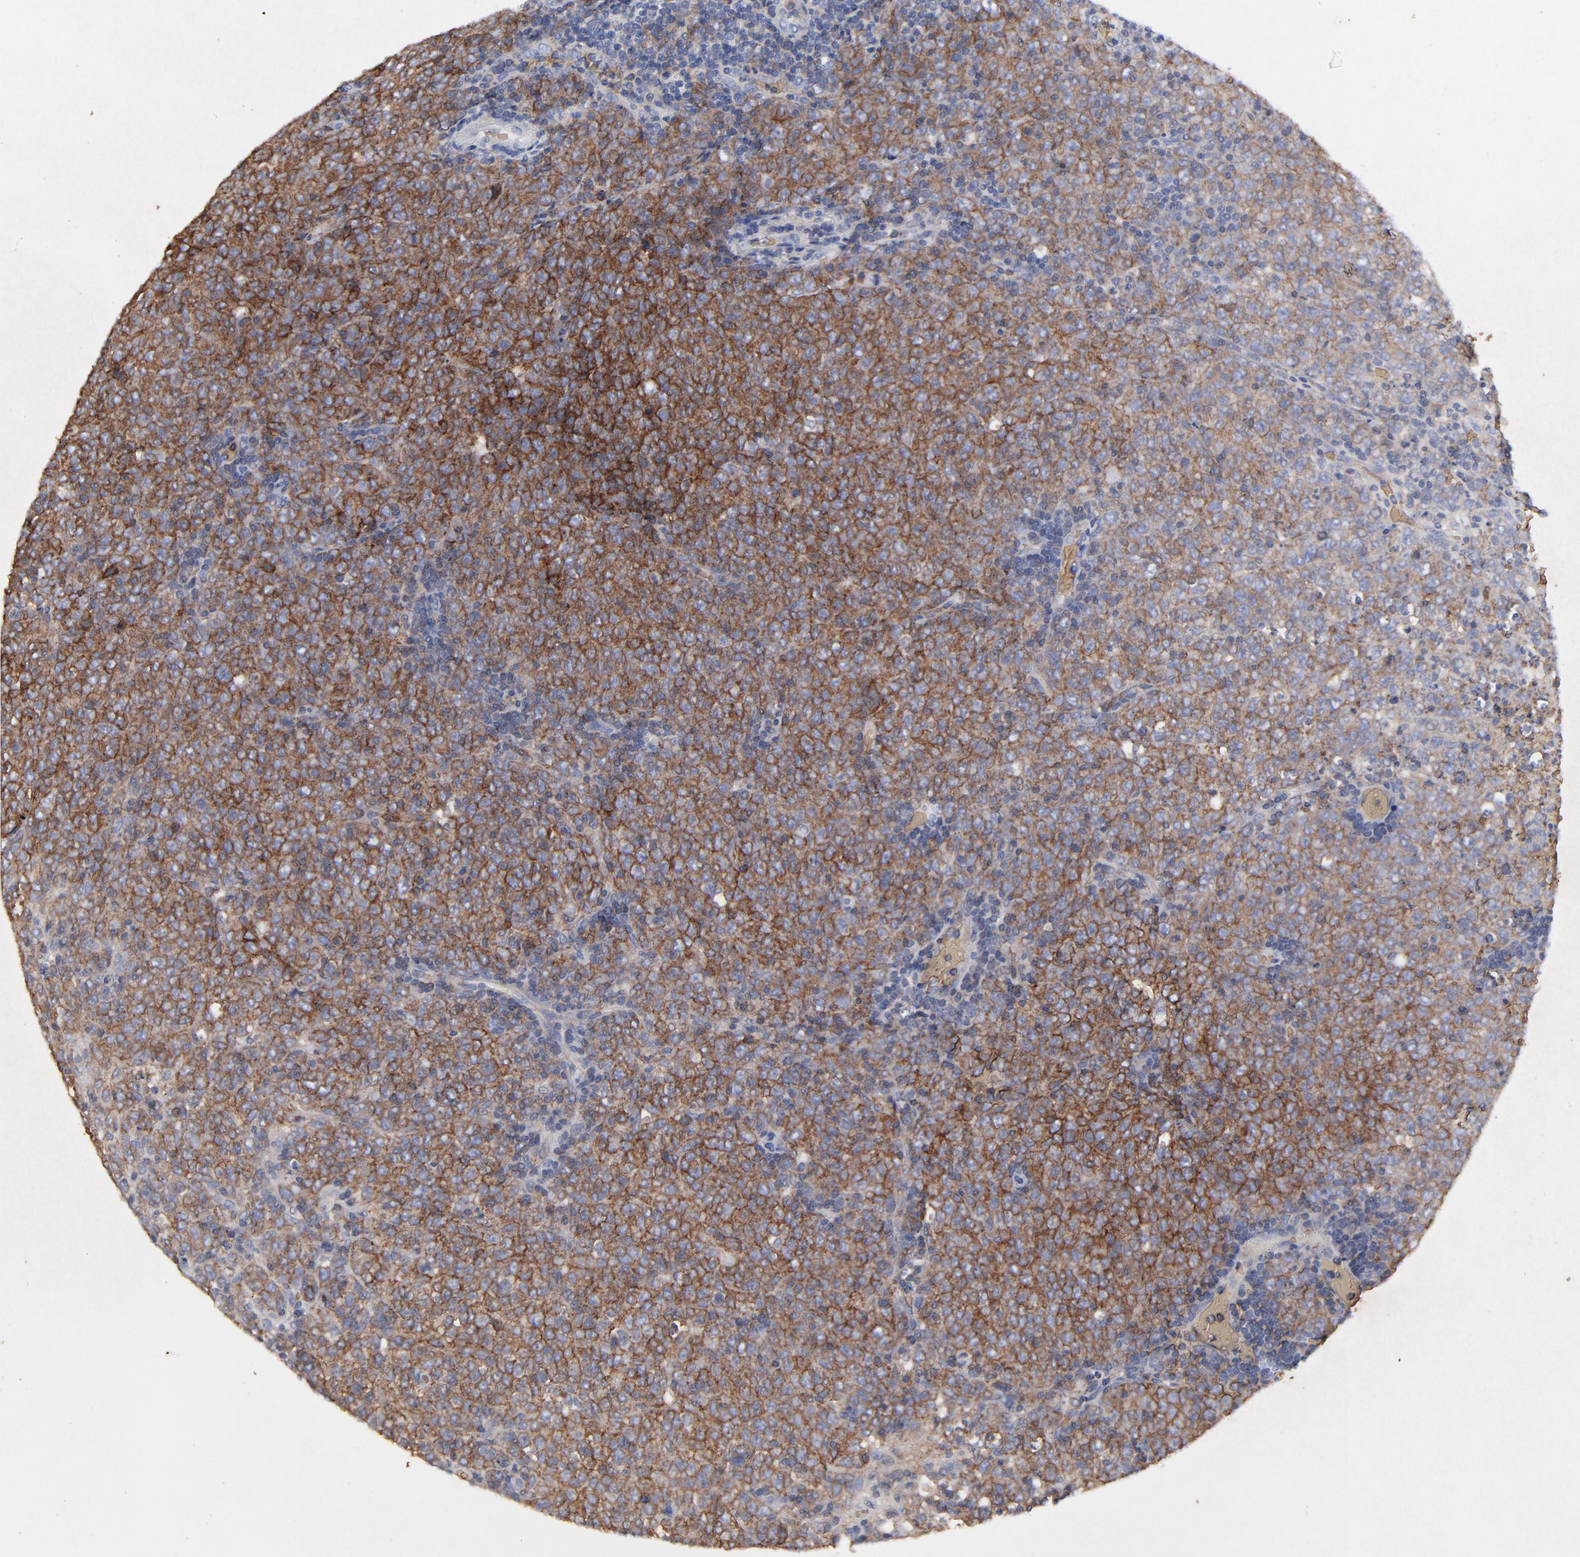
{"staining": {"intensity": "strong", "quantity": ">75%", "location": "cytoplasmic/membranous"}, "tissue": "lymphoma", "cell_type": "Tumor cells", "image_type": "cancer", "snomed": [{"axis": "morphology", "description": "Malignant lymphoma, non-Hodgkin's type, High grade"}, {"axis": "topography", "description": "Tonsil"}], "caption": "Immunohistochemical staining of human malignant lymphoma, non-Hodgkin's type (high-grade) displays high levels of strong cytoplasmic/membranous protein expression in about >75% of tumor cells. Using DAB (brown) and hematoxylin (blue) stains, captured at high magnification using brightfield microscopy.", "gene": "PAG1", "patient": {"sex": "female", "age": 36}}